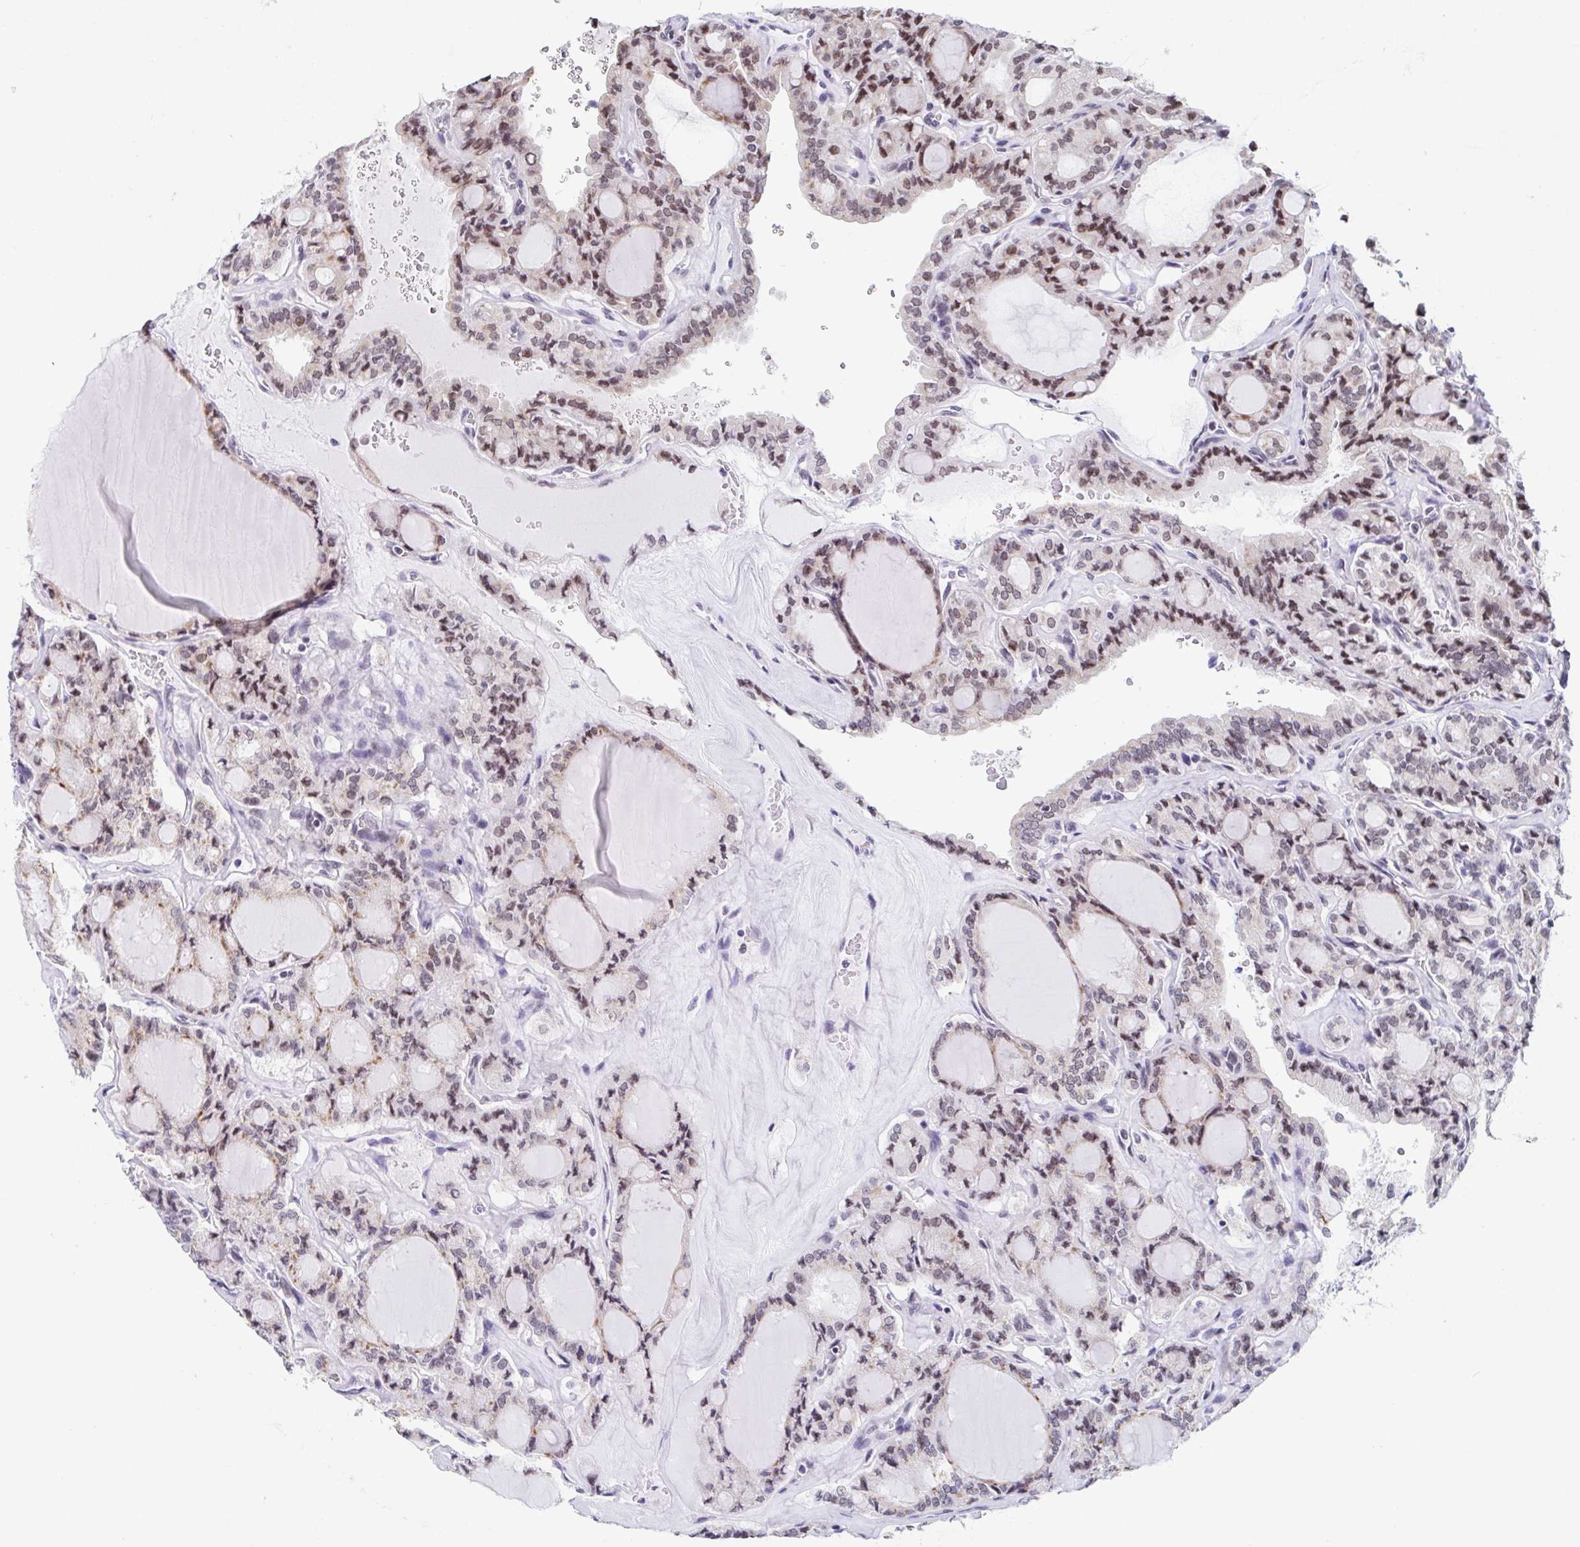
{"staining": {"intensity": "moderate", "quantity": "<25%", "location": "nuclear"}, "tissue": "thyroid cancer", "cell_type": "Tumor cells", "image_type": "cancer", "snomed": [{"axis": "morphology", "description": "Papillary adenocarcinoma, NOS"}, {"axis": "topography", "description": "Thyroid gland"}], "caption": "Thyroid papillary adenocarcinoma stained for a protein demonstrates moderate nuclear positivity in tumor cells.", "gene": "WDR72", "patient": {"sex": "male", "age": 87}}